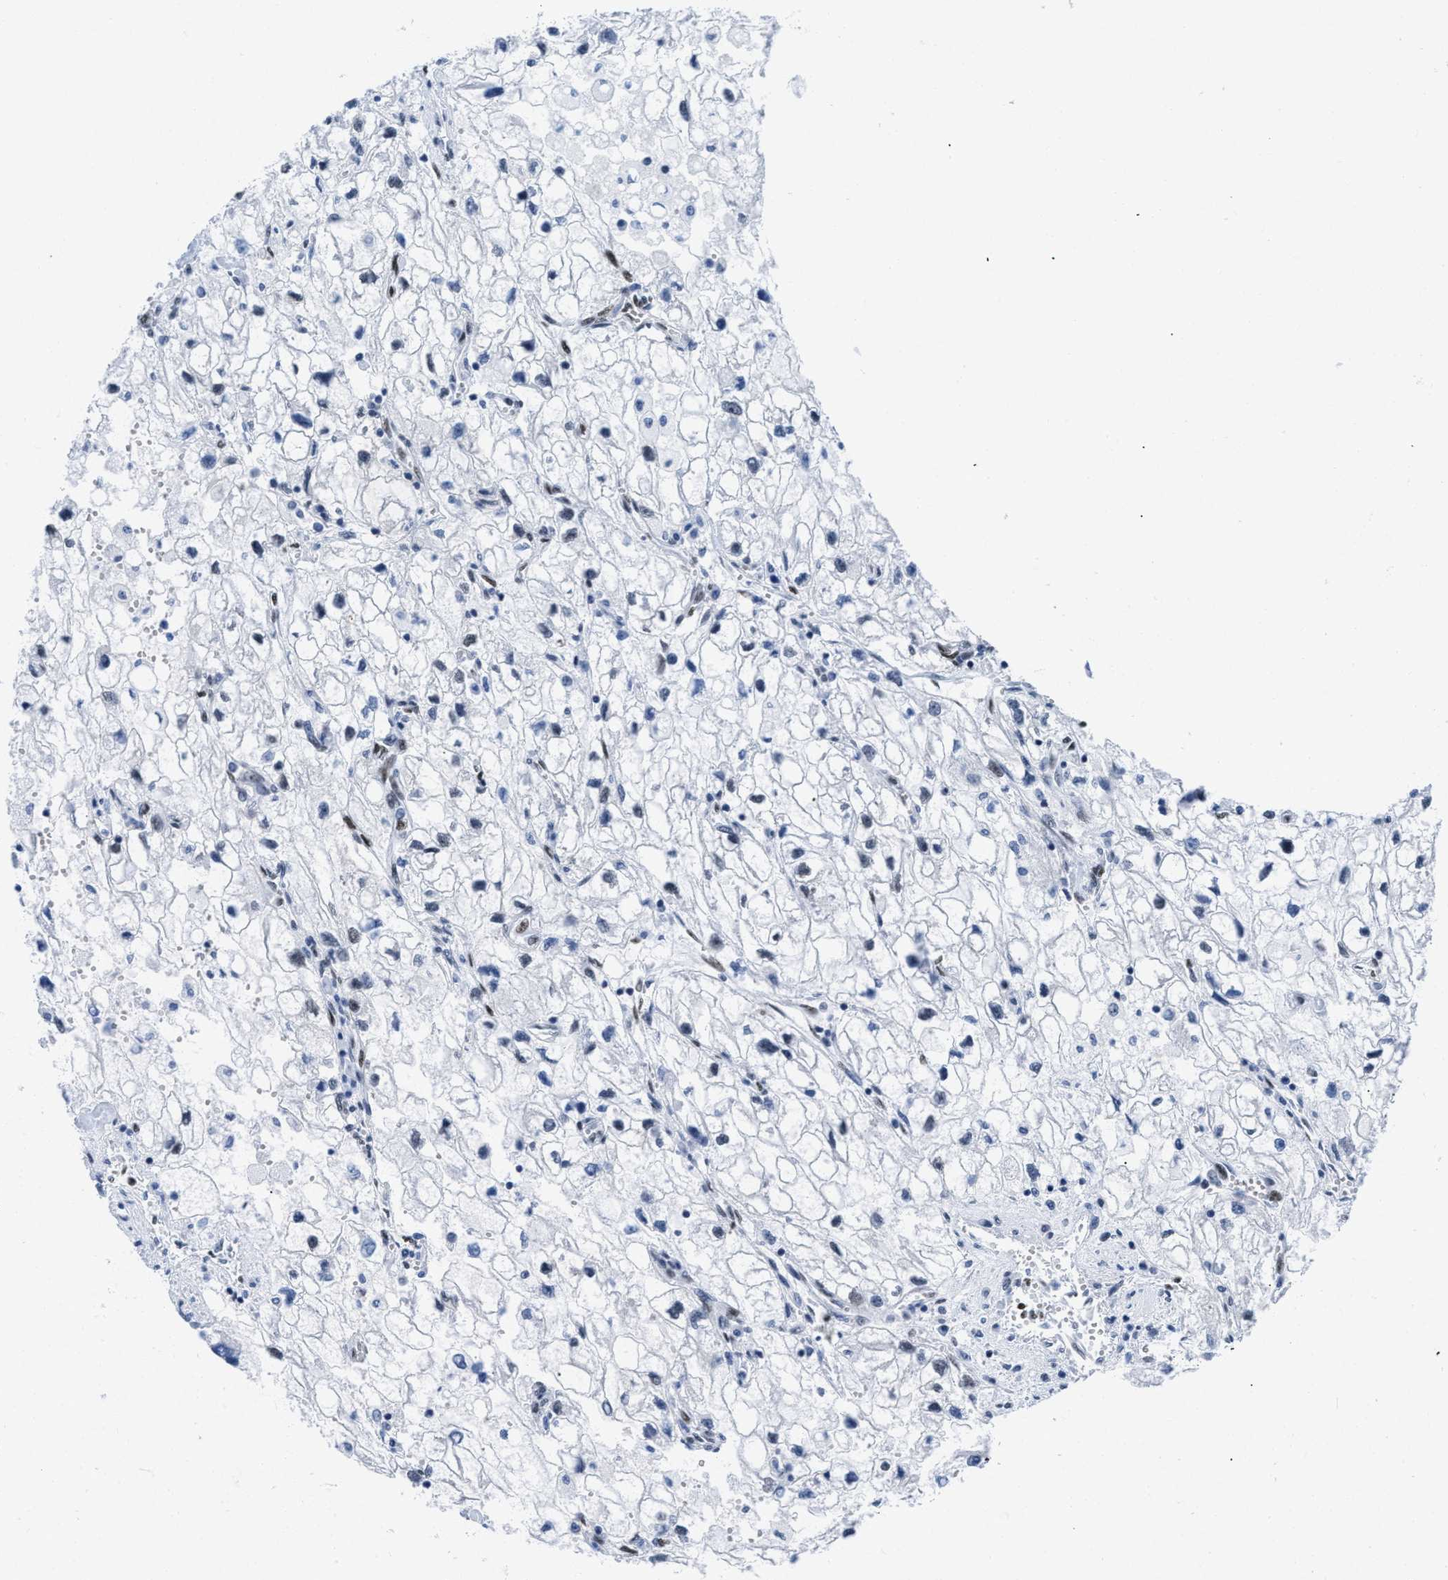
{"staining": {"intensity": "weak", "quantity": "<25%", "location": "nuclear"}, "tissue": "renal cancer", "cell_type": "Tumor cells", "image_type": "cancer", "snomed": [{"axis": "morphology", "description": "Adenocarcinoma, NOS"}, {"axis": "topography", "description": "Kidney"}], "caption": "IHC photomicrograph of renal adenocarcinoma stained for a protein (brown), which displays no staining in tumor cells.", "gene": "CTBP1", "patient": {"sex": "female", "age": 70}}